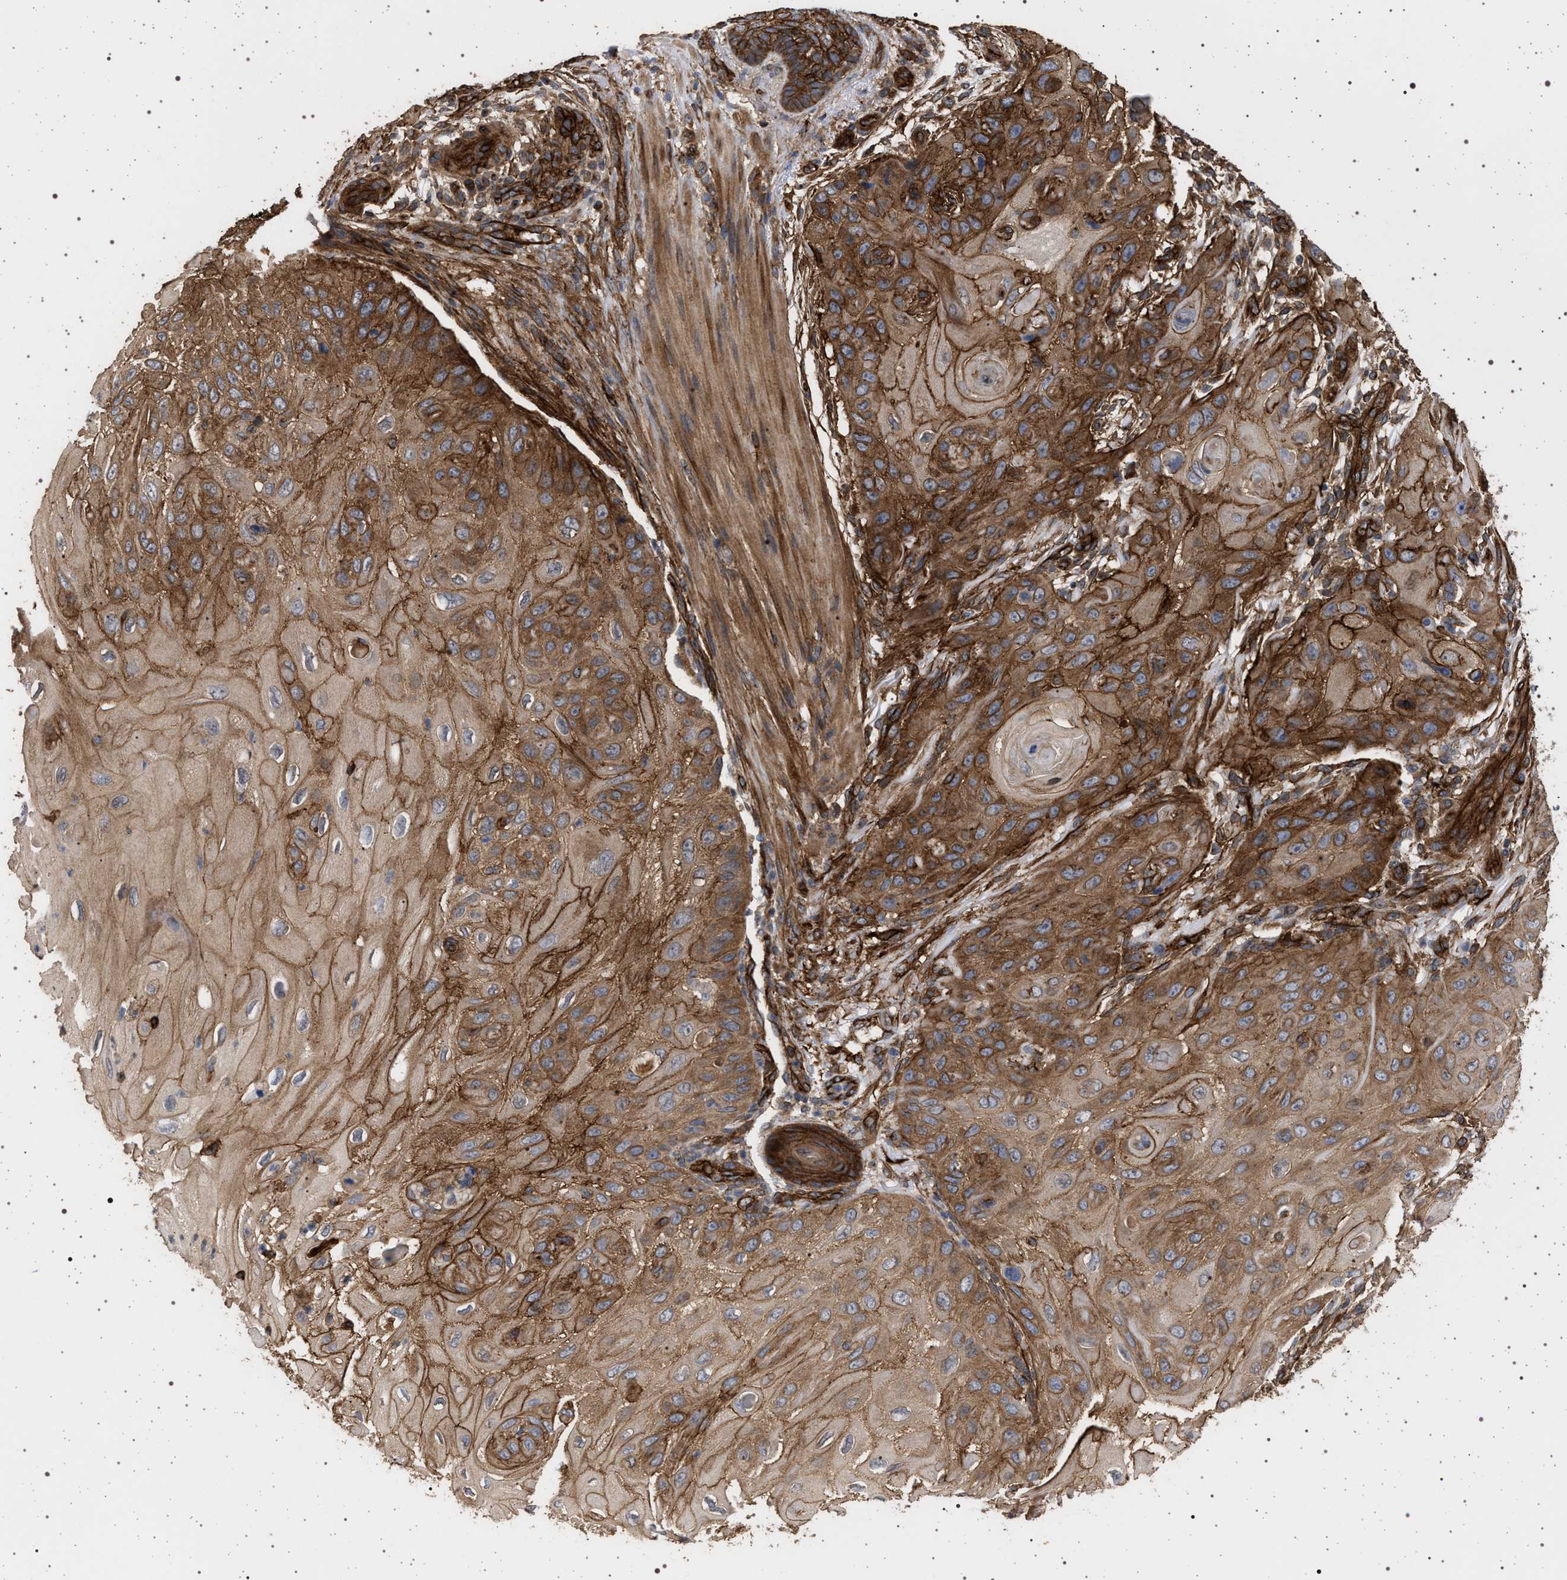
{"staining": {"intensity": "strong", "quantity": ">75%", "location": "cytoplasmic/membranous"}, "tissue": "skin cancer", "cell_type": "Tumor cells", "image_type": "cancer", "snomed": [{"axis": "morphology", "description": "Squamous cell carcinoma, NOS"}, {"axis": "topography", "description": "Skin"}], "caption": "Tumor cells show high levels of strong cytoplasmic/membranous expression in approximately >75% of cells in skin cancer.", "gene": "IFT20", "patient": {"sex": "female", "age": 77}}